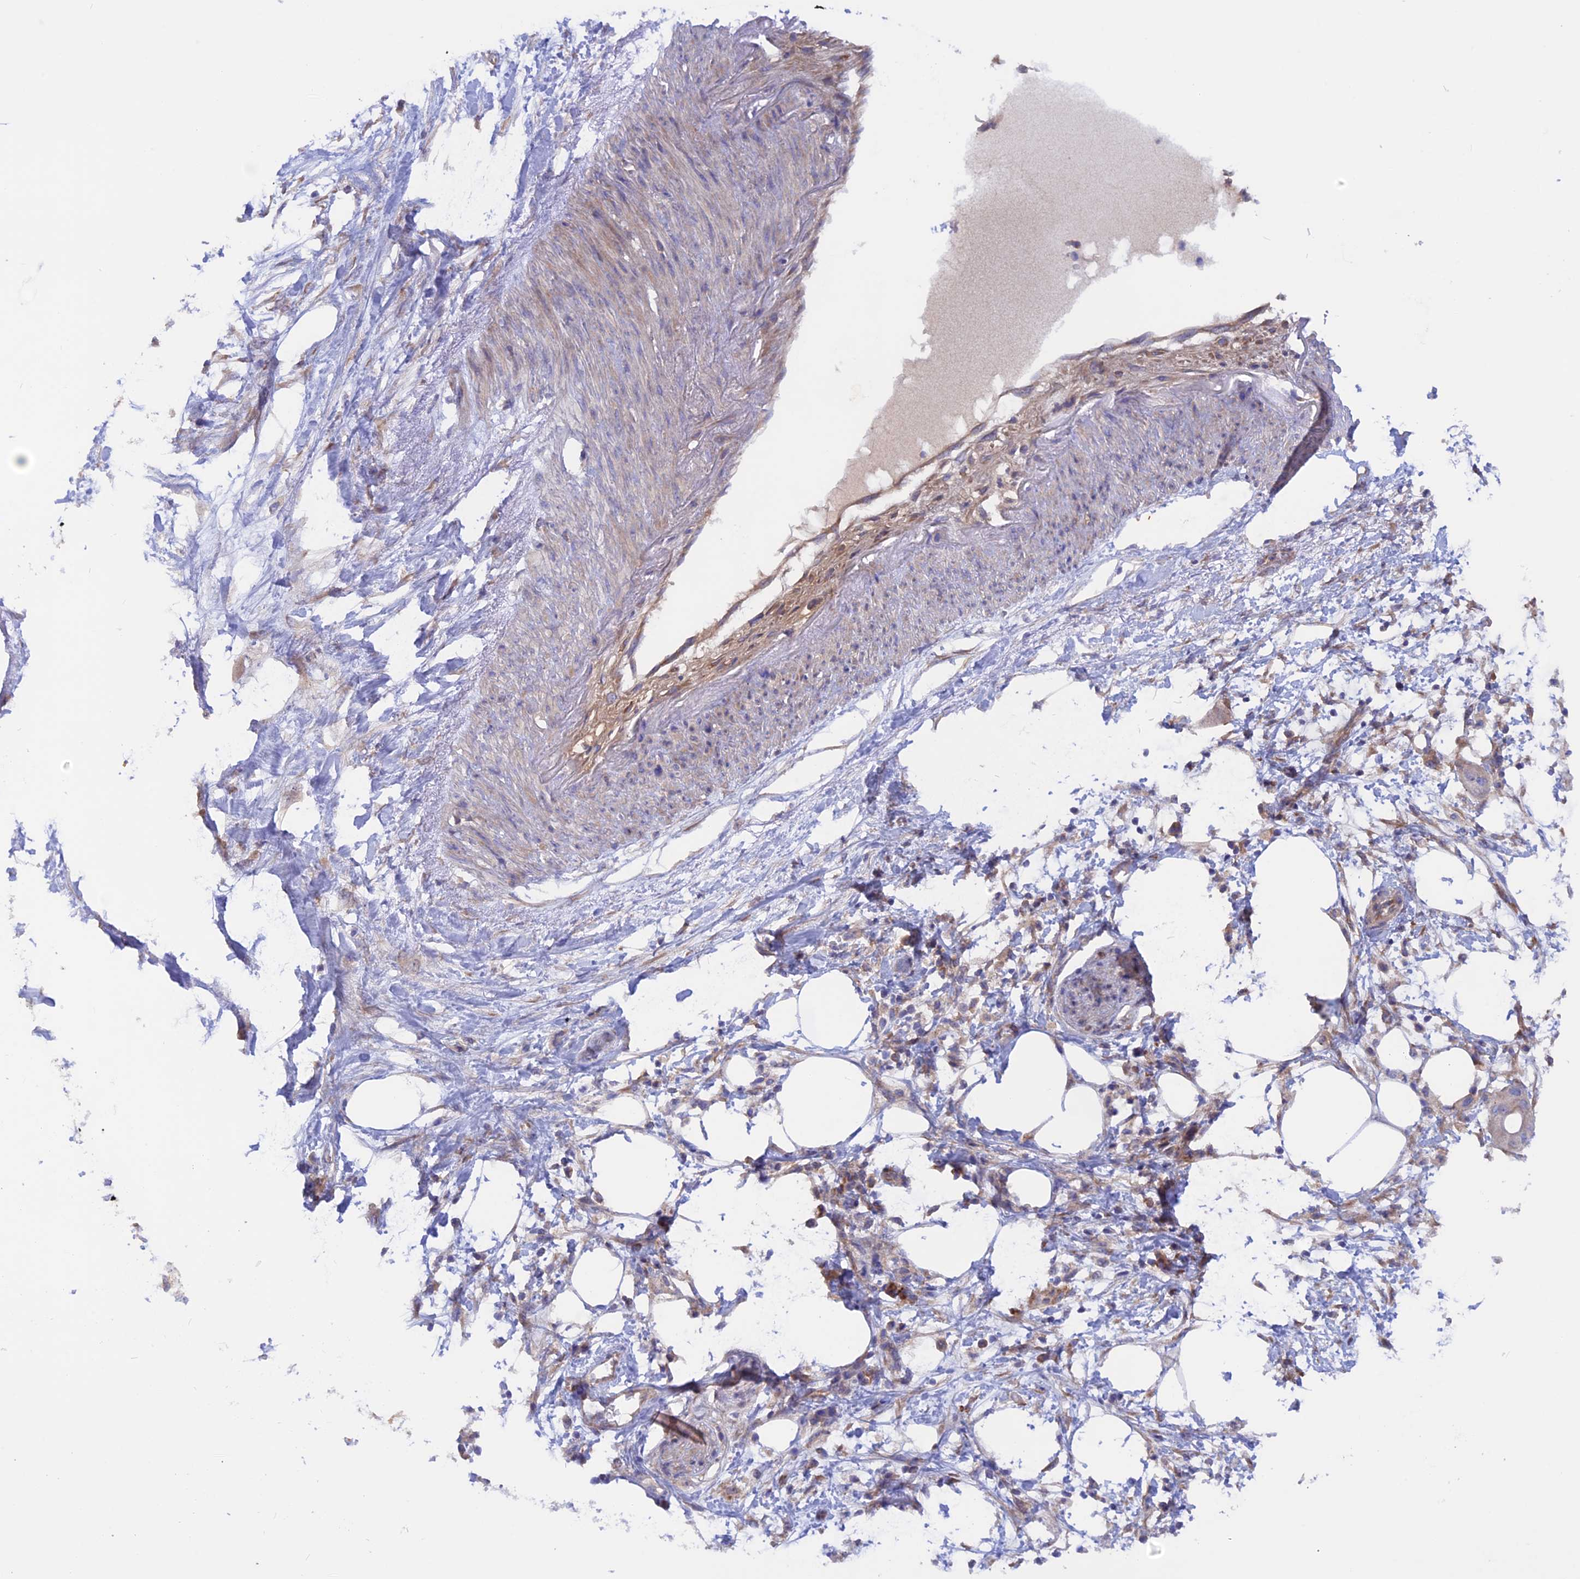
{"staining": {"intensity": "negative", "quantity": "none", "location": "none"}, "tissue": "pancreatic cancer", "cell_type": "Tumor cells", "image_type": "cancer", "snomed": [{"axis": "morphology", "description": "Adenocarcinoma, NOS"}, {"axis": "topography", "description": "Pancreas"}], "caption": "IHC image of human pancreatic cancer stained for a protein (brown), which exhibits no staining in tumor cells.", "gene": "HYCC1", "patient": {"sex": "male", "age": 68}}